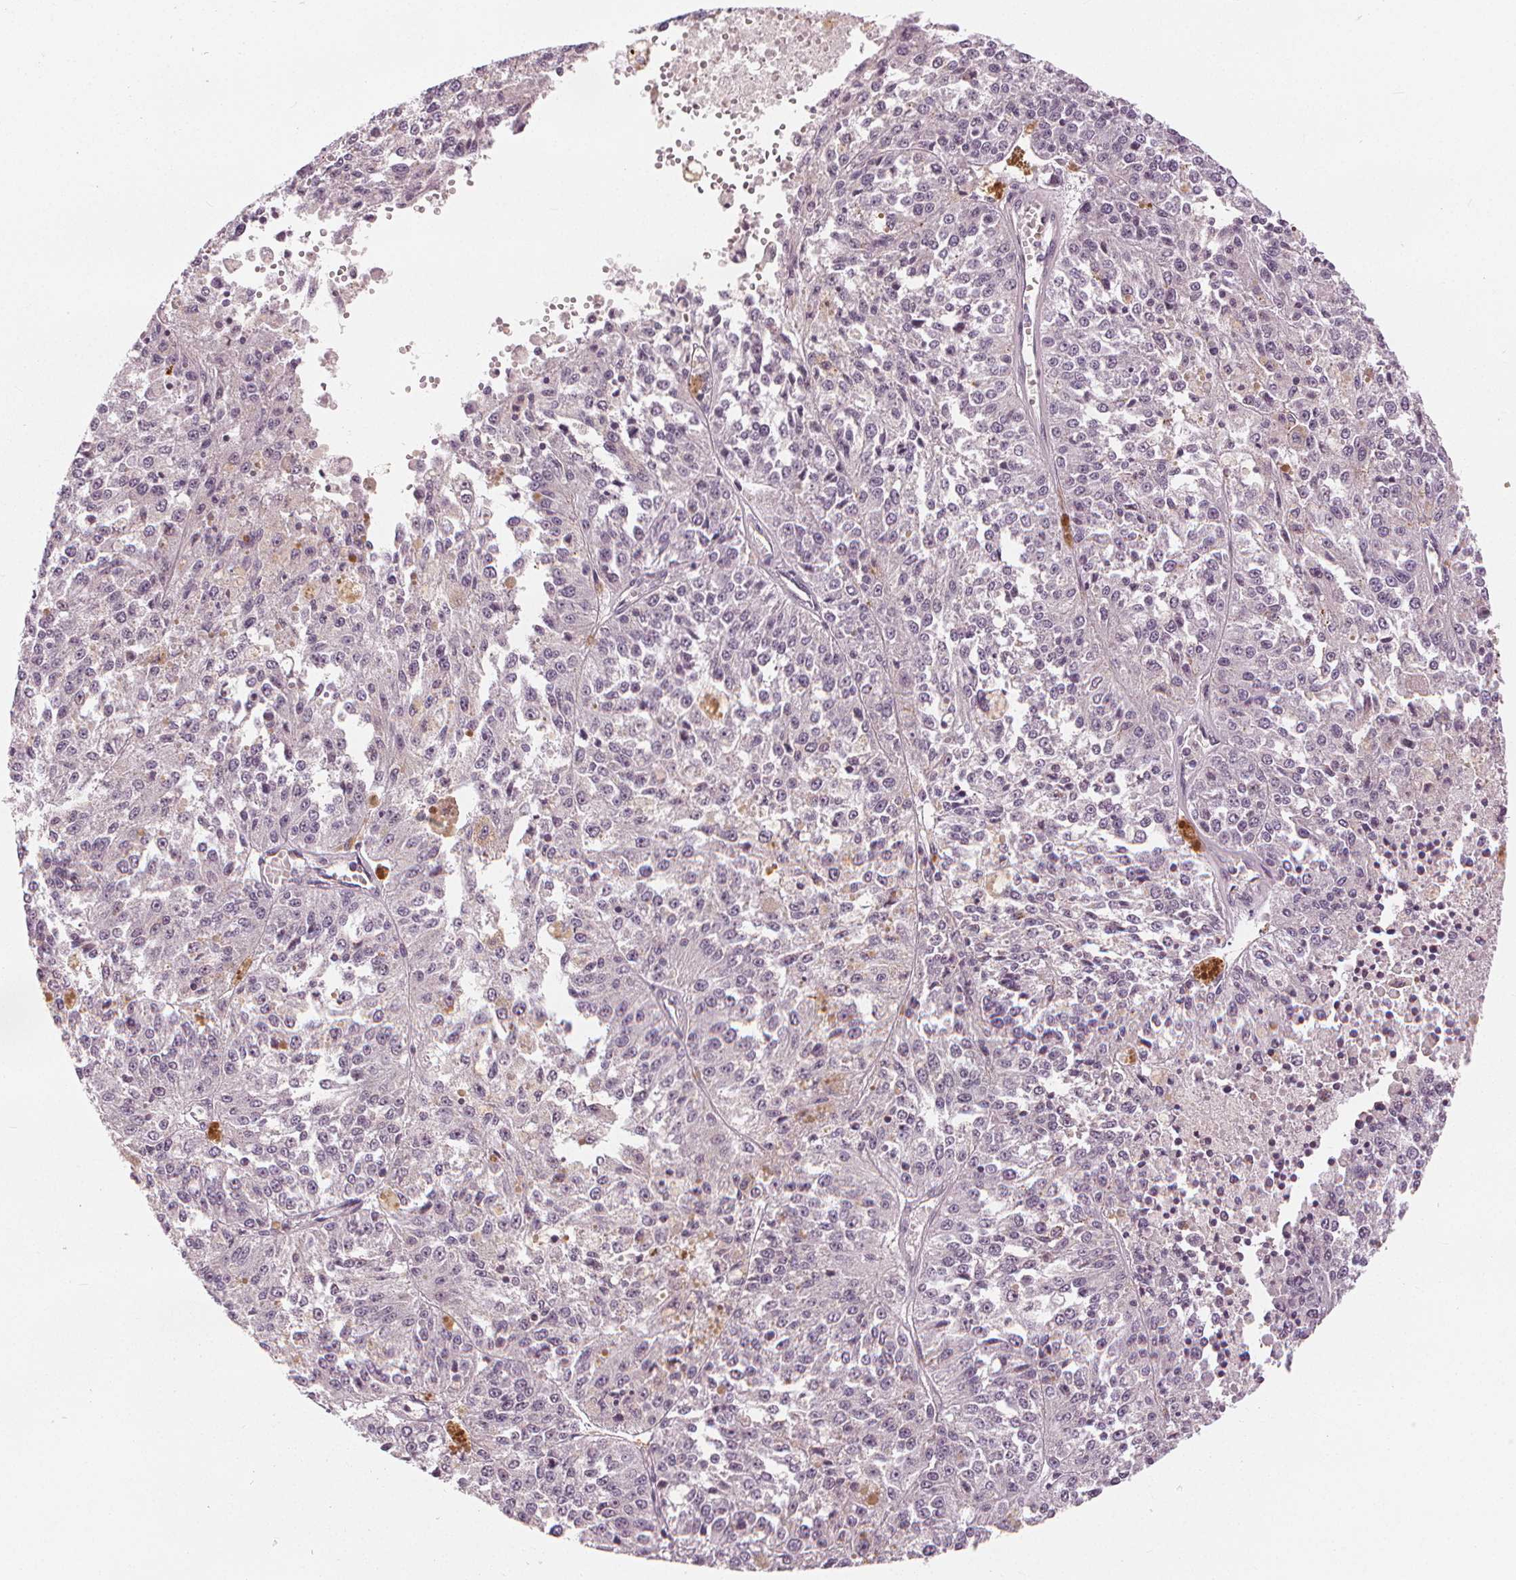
{"staining": {"intensity": "negative", "quantity": "none", "location": "none"}, "tissue": "melanoma", "cell_type": "Tumor cells", "image_type": "cancer", "snomed": [{"axis": "morphology", "description": "Malignant melanoma, Metastatic site"}, {"axis": "topography", "description": "Lymph node"}], "caption": "An image of malignant melanoma (metastatic site) stained for a protein demonstrates no brown staining in tumor cells.", "gene": "SLC34A1", "patient": {"sex": "female", "age": 64}}